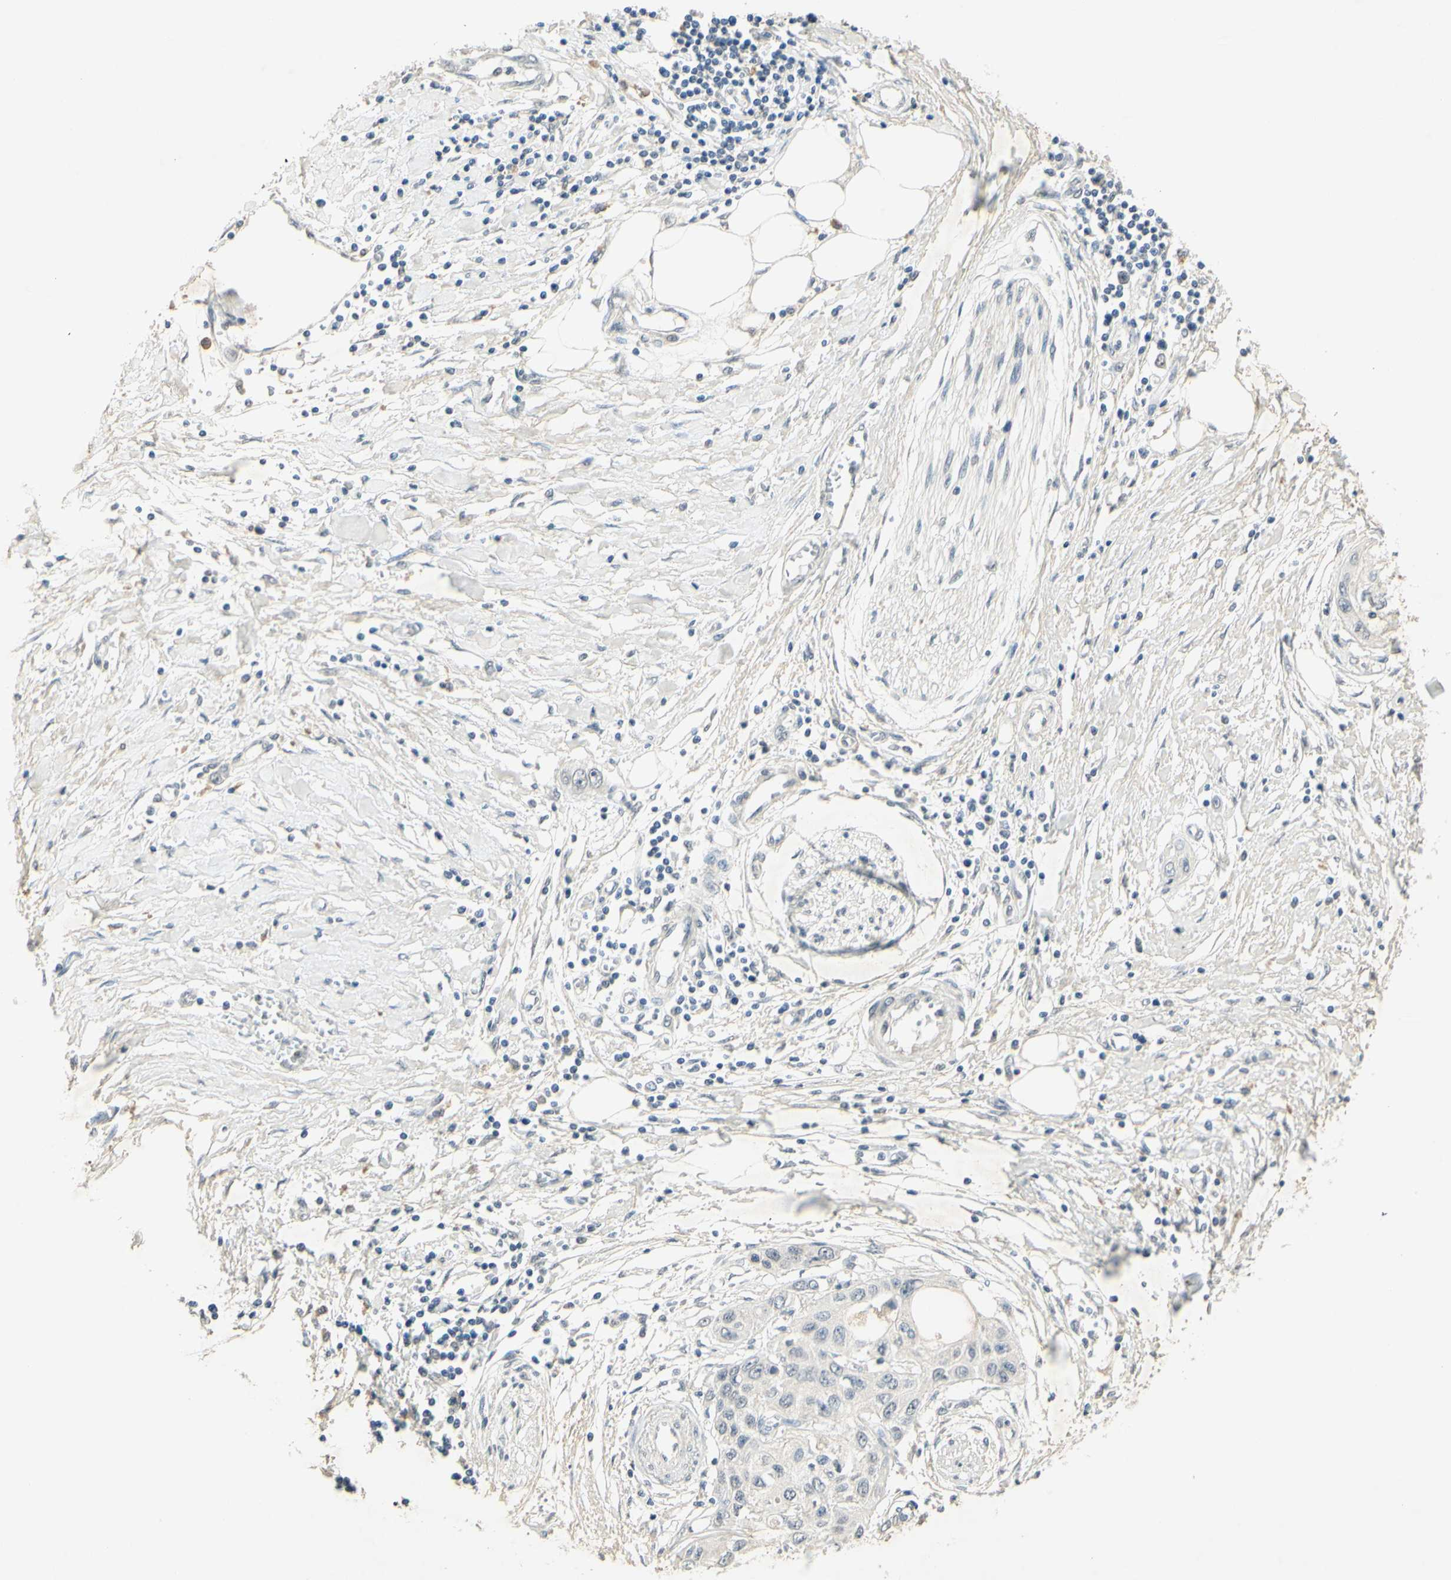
{"staining": {"intensity": "negative", "quantity": "none", "location": "none"}, "tissue": "pancreatic cancer", "cell_type": "Tumor cells", "image_type": "cancer", "snomed": [{"axis": "morphology", "description": "Adenocarcinoma, NOS"}, {"axis": "topography", "description": "Pancreas"}], "caption": "Immunohistochemistry histopathology image of human pancreatic adenocarcinoma stained for a protein (brown), which demonstrates no expression in tumor cells.", "gene": "GLI1", "patient": {"sex": "female", "age": 70}}